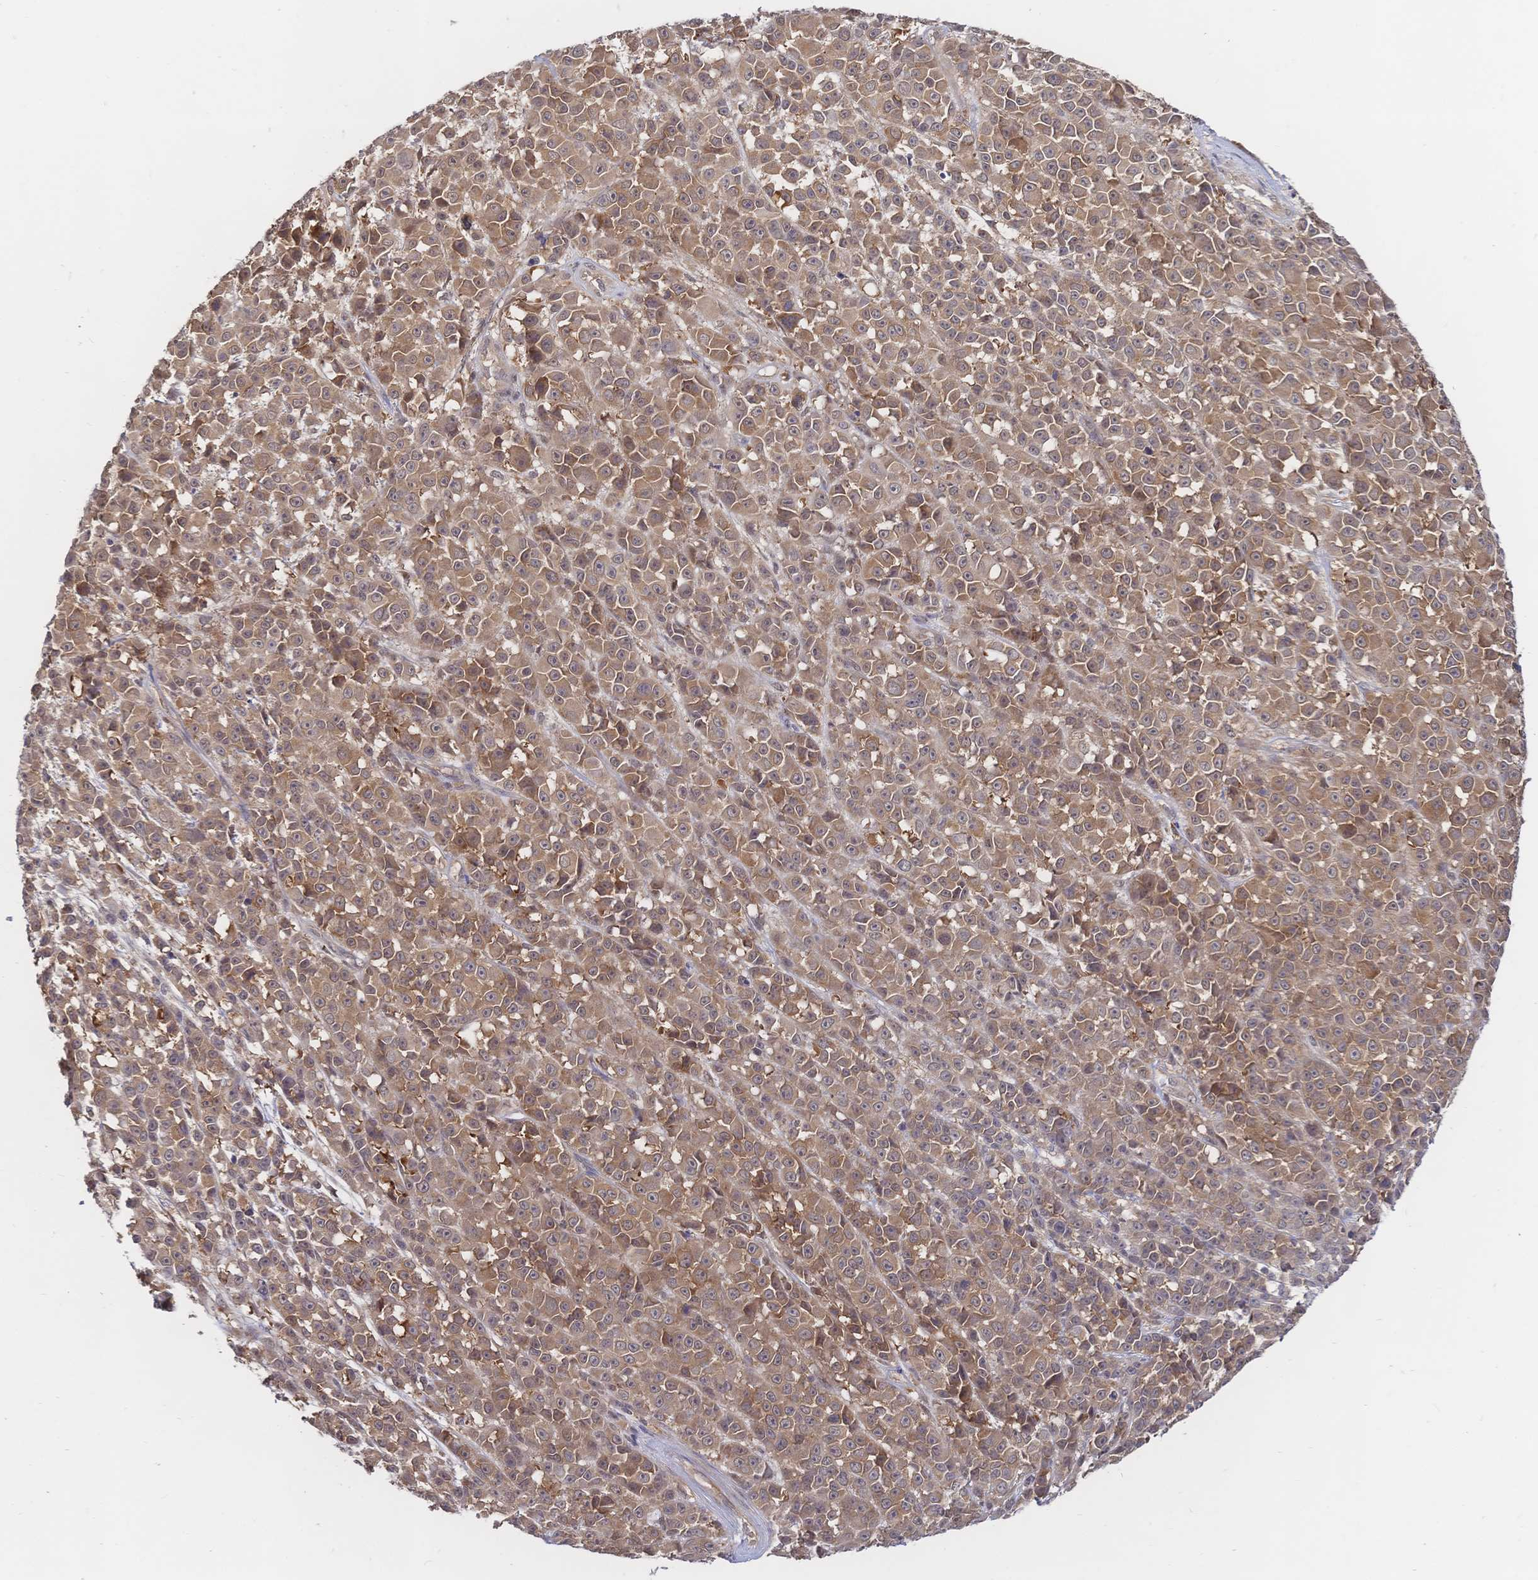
{"staining": {"intensity": "moderate", "quantity": ">75%", "location": "cytoplasmic/membranous,nuclear"}, "tissue": "melanoma", "cell_type": "Tumor cells", "image_type": "cancer", "snomed": [{"axis": "morphology", "description": "Malignant melanoma, NOS"}, {"axis": "topography", "description": "Skin"}, {"axis": "topography", "description": "Skin of back"}], "caption": "A brown stain labels moderate cytoplasmic/membranous and nuclear staining of a protein in melanoma tumor cells.", "gene": "LMO4", "patient": {"sex": "male", "age": 91}}